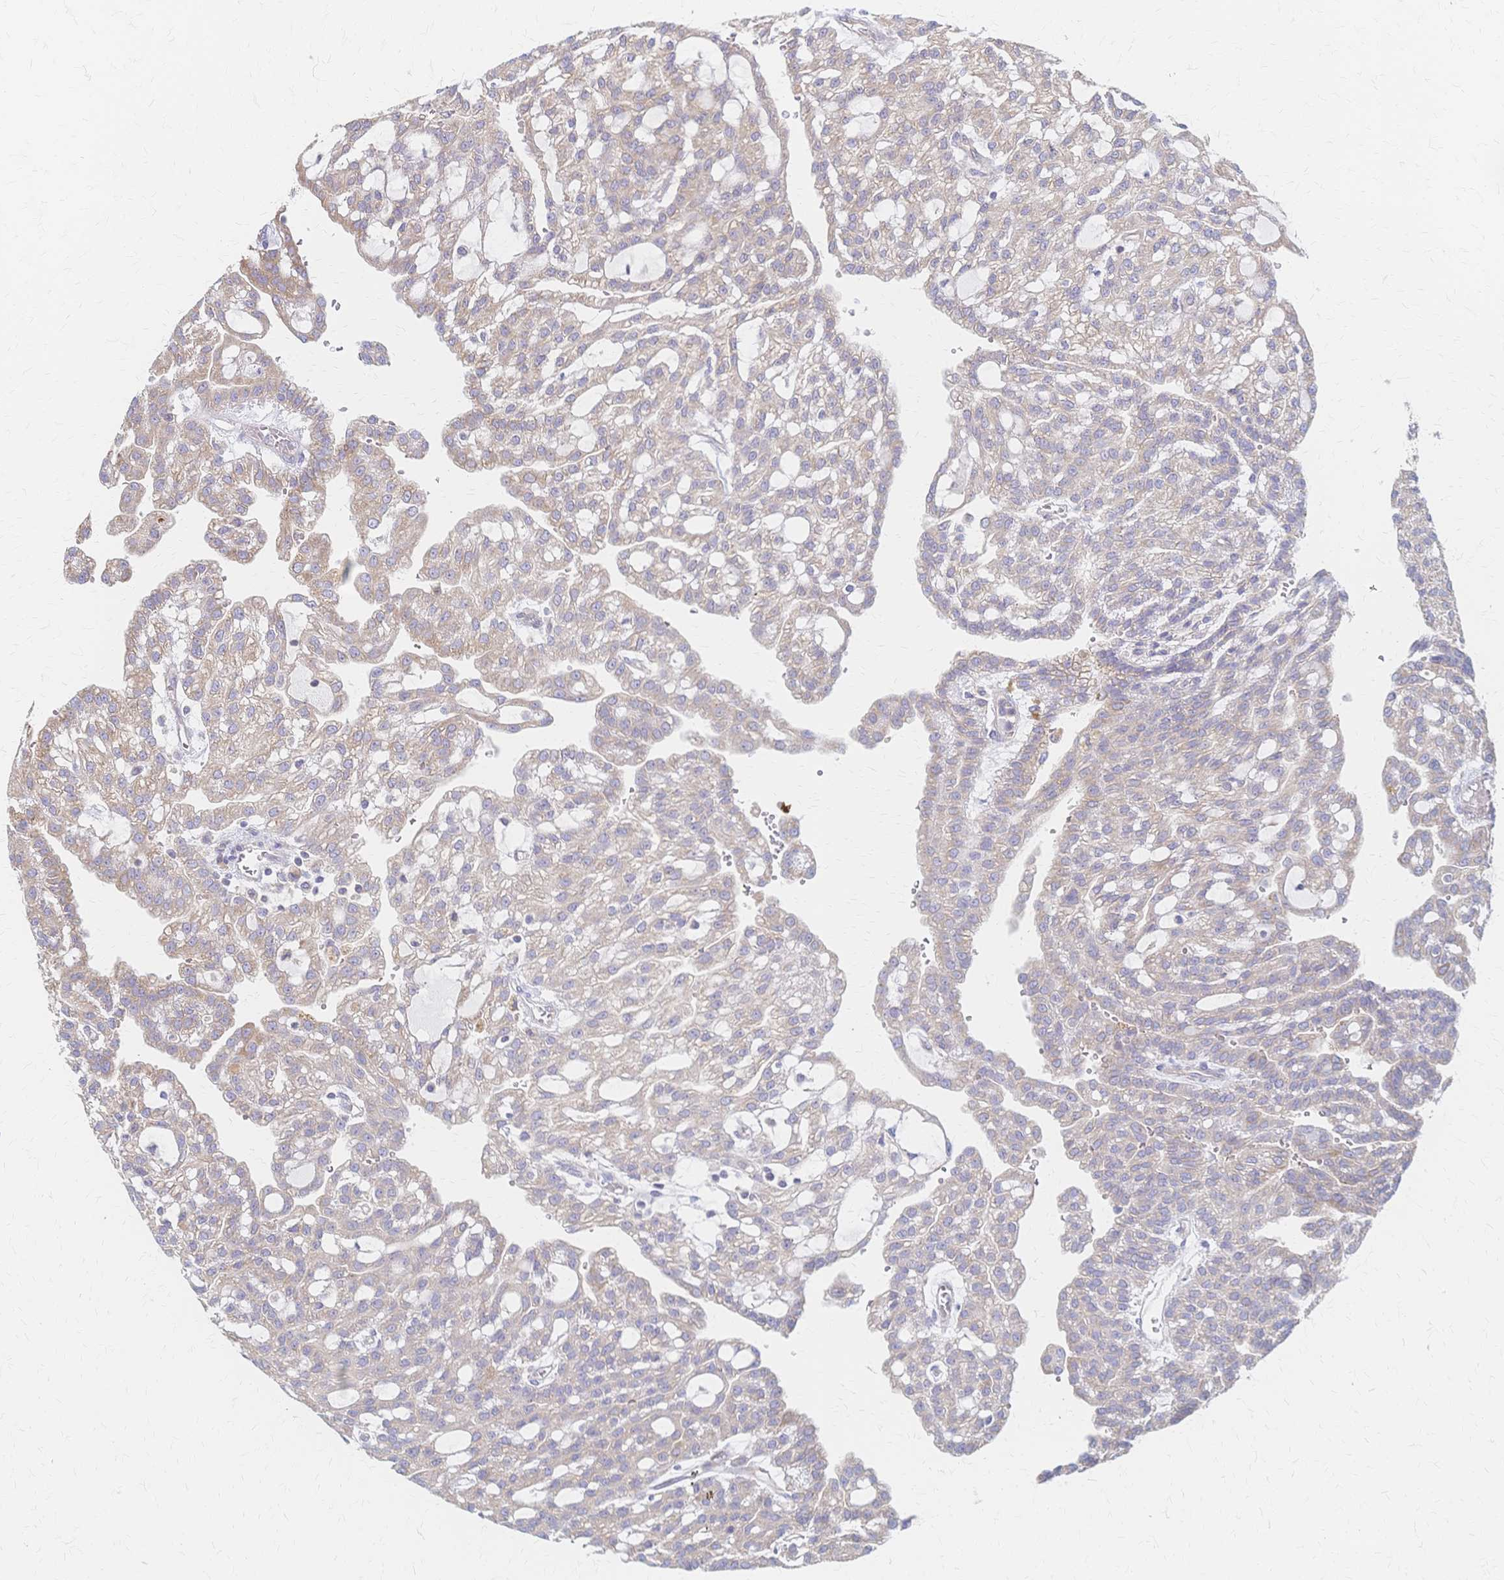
{"staining": {"intensity": "negative", "quantity": "none", "location": "none"}, "tissue": "renal cancer", "cell_type": "Tumor cells", "image_type": "cancer", "snomed": [{"axis": "morphology", "description": "Adenocarcinoma, NOS"}, {"axis": "topography", "description": "Kidney"}], "caption": "A photomicrograph of human renal cancer is negative for staining in tumor cells.", "gene": "CYB5A", "patient": {"sex": "male", "age": 63}}